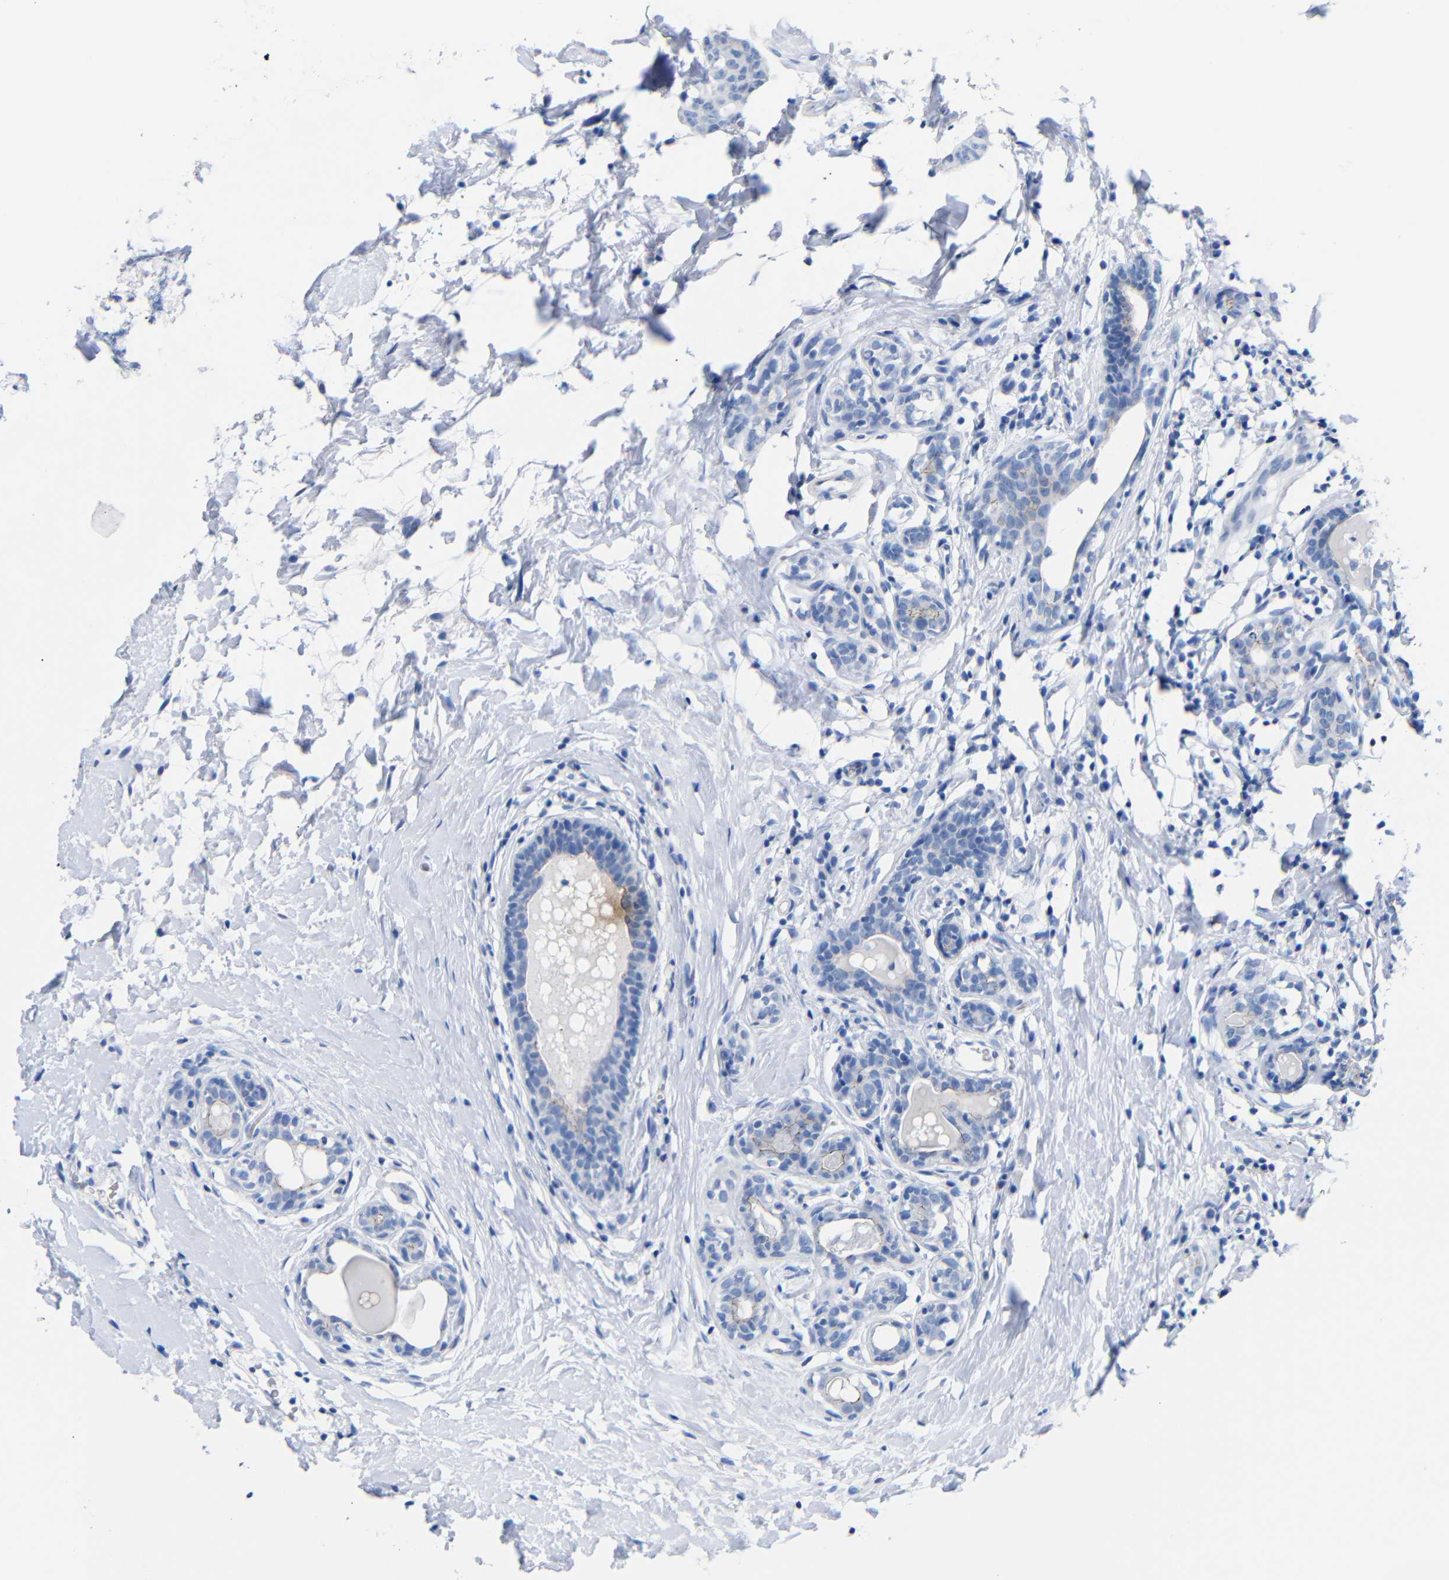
{"staining": {"intensity": "negative", "quantity": "none", "location": "none"}, "tissue": "breast cancer", "cell_type": "Tumor cells", "image_type": "cancer", "snomed": [{"axis": "morphology", "description": "Normal tissue, NOS"}, {"axis": "morphology", "description": "Duct carcinoma"}, {"axis": "topography", "description": "Breast"}], "caption": "Immunohistochemistry photomicrograph of breast cancer stained for a protein (brown), which reveals no expression in tumor cells.", "gene": "CGNL1", "patient": {"sex": "female", "age": 40}}